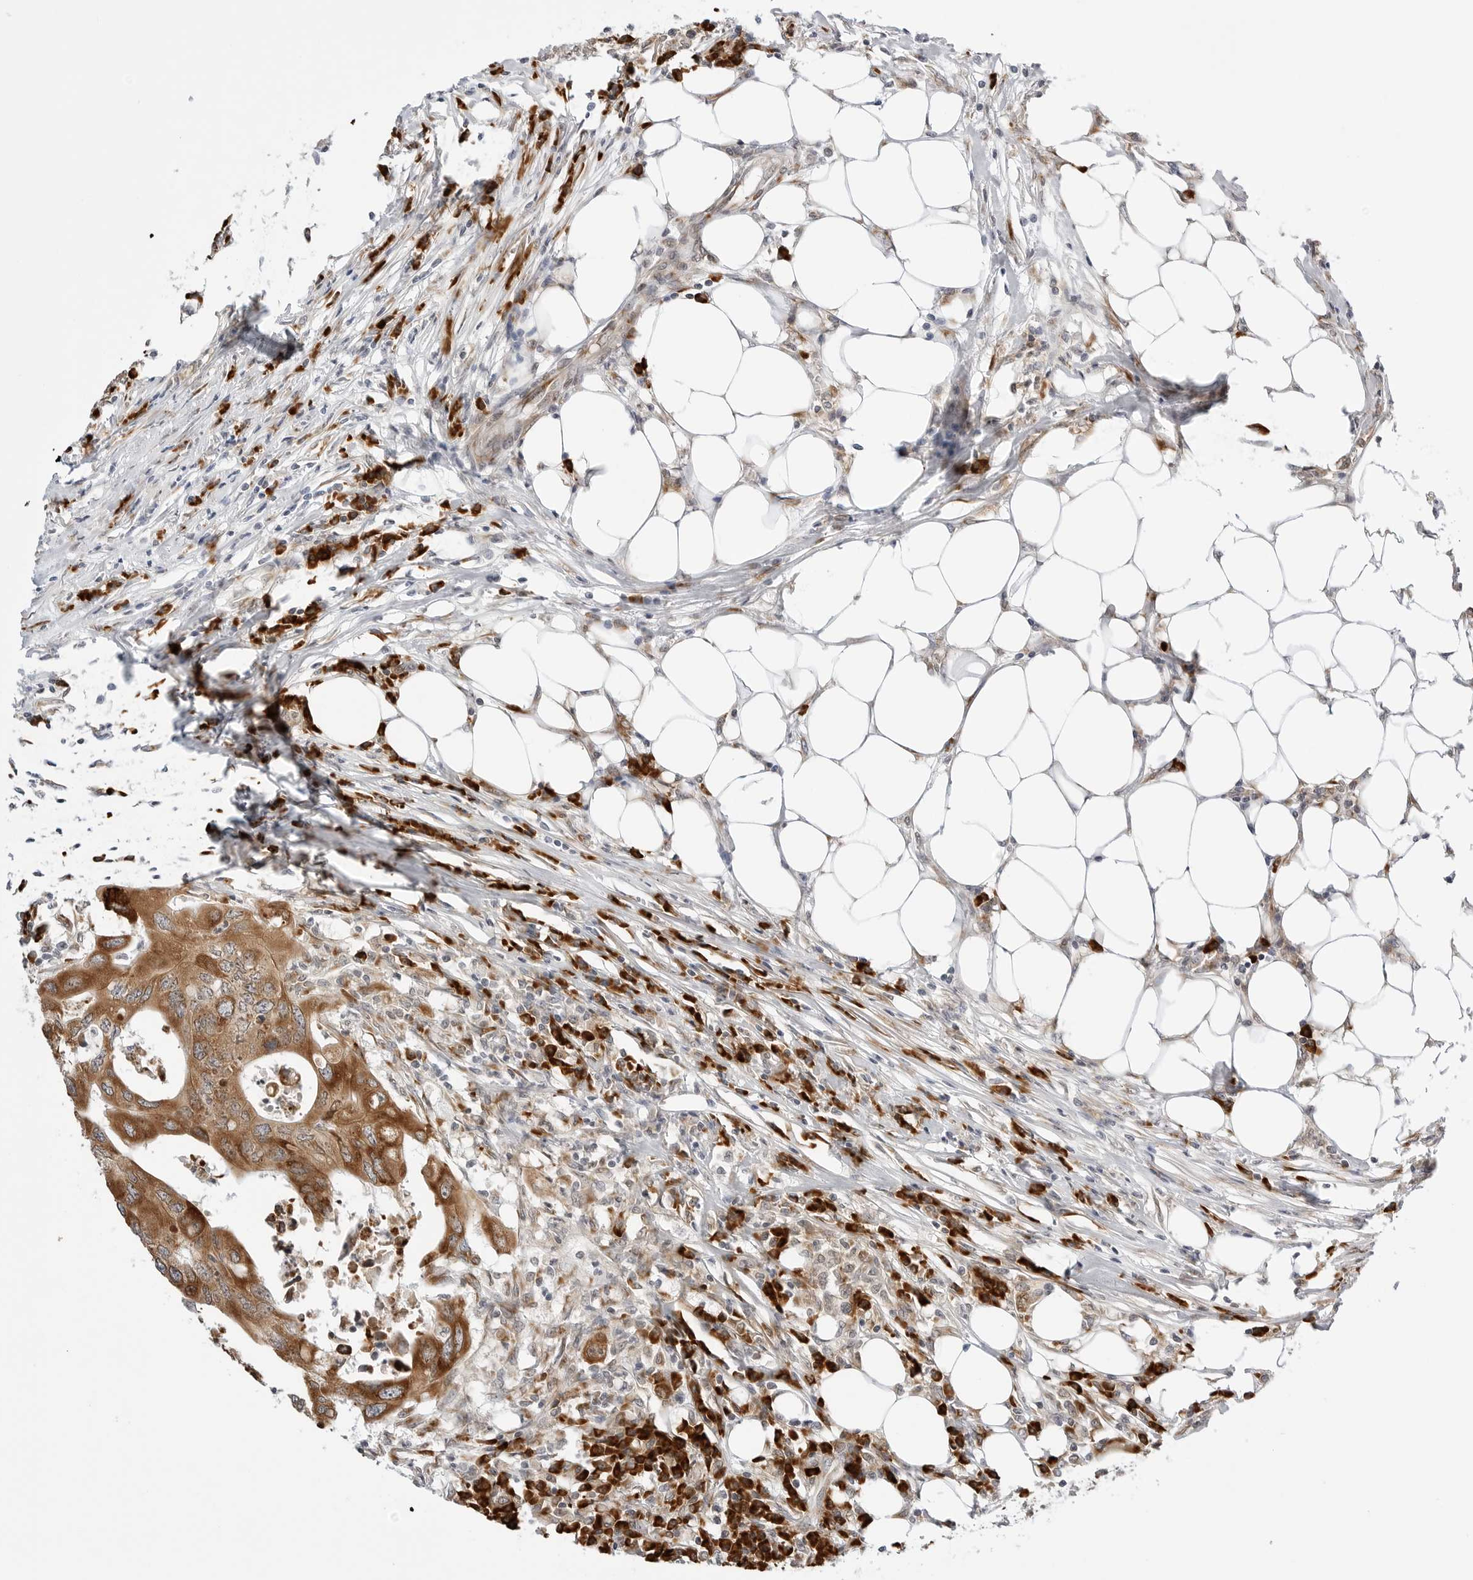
{"staining": {"intensity": "moderate", "quantity": ">75%", "location": "cytoplasmic/membranous"}, "tissue": "colorectal cancer", "cell_type": "Tumor cells", "image_type": "cancer", "snomed": [{"axis": "morphology", "description": "Adenocarcinoma, NOS"}, {"axis": "topography", "description": "Colon"}], "caption": "A brown stain highlights moderate cytoplasmic/membranous expression of a protein in human colorectal cancer (adenocarcinoma) tumor cells.", "gene": "RPN1", "patient": {"sex": "male", "age": 71}}